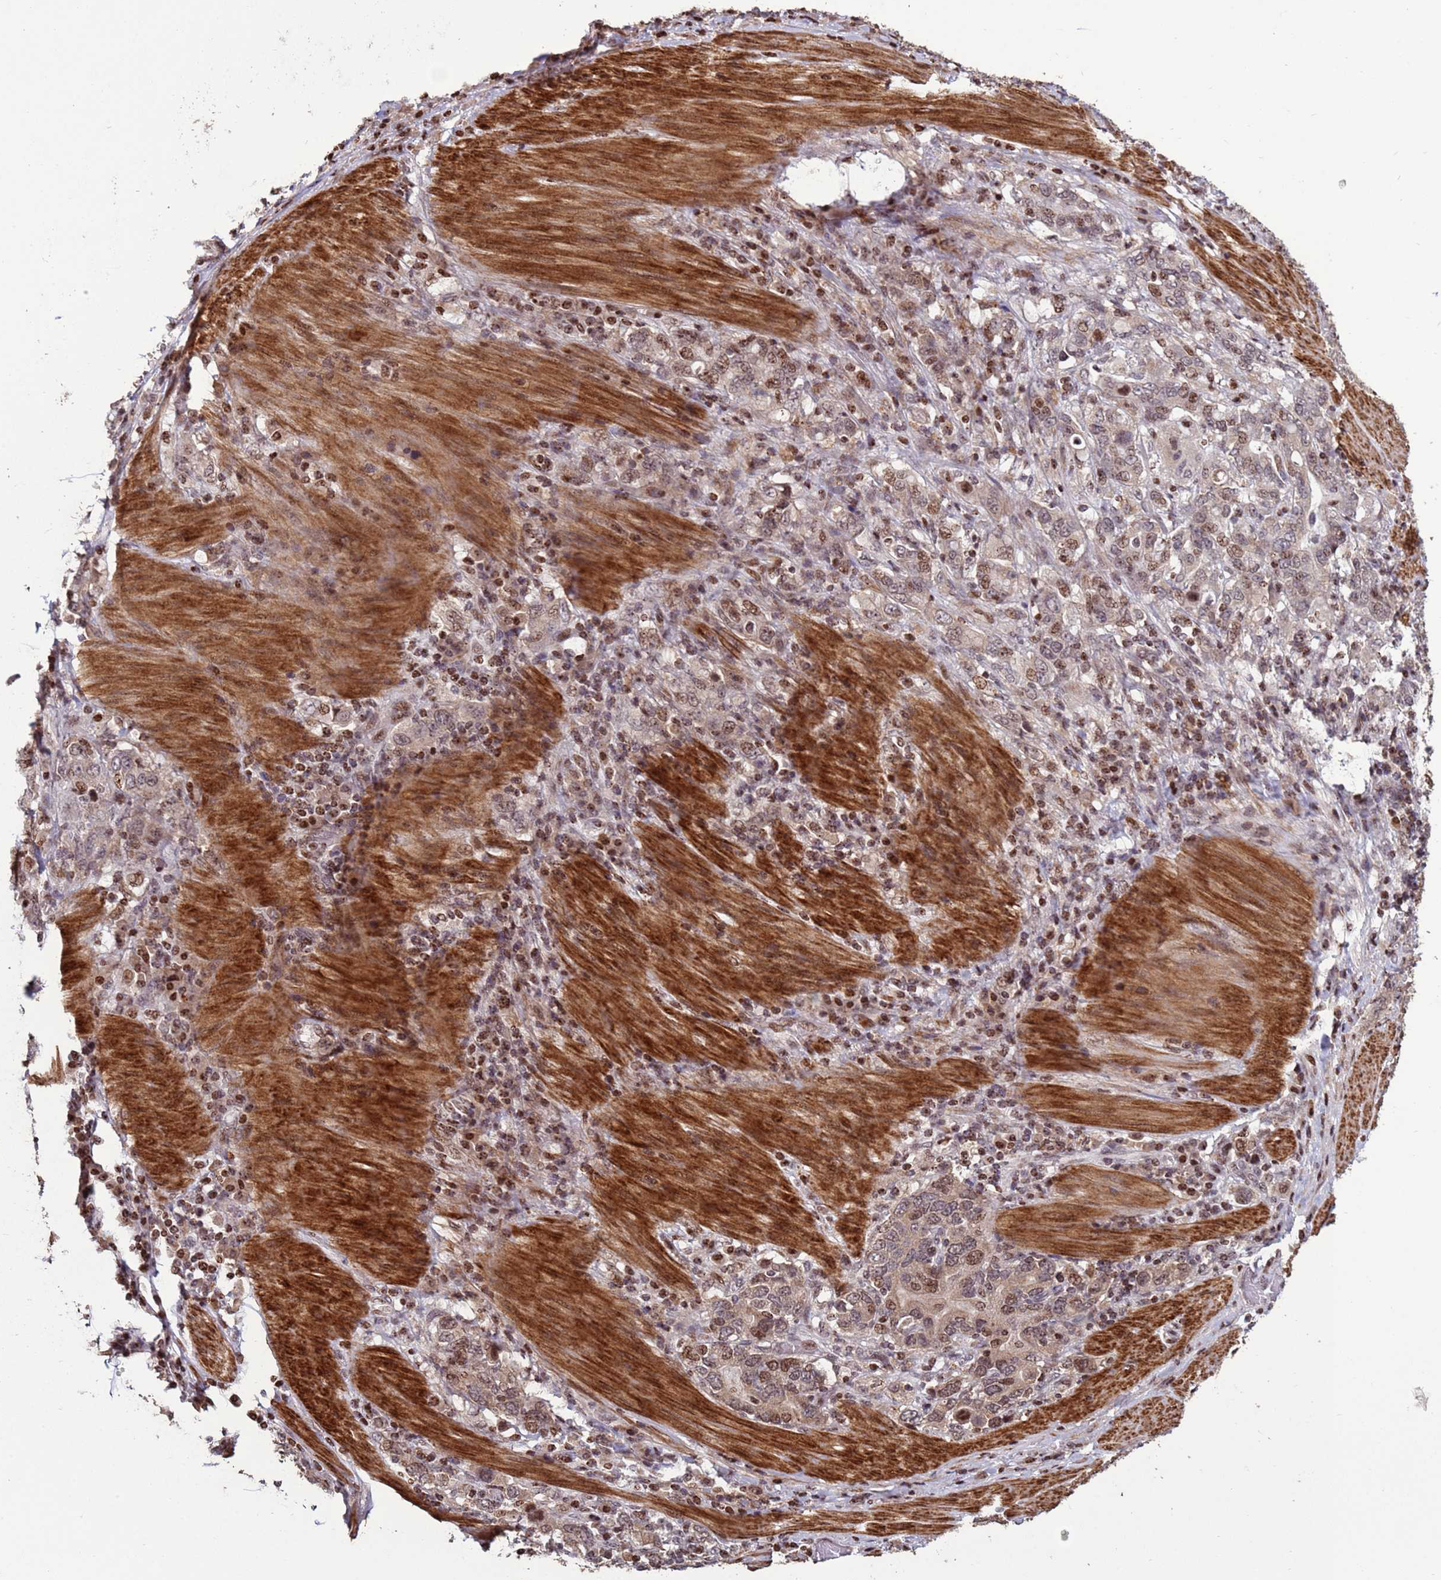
{"staining": {"intensity": "moderate", "quantity": "25%-75%", "location": "nuclear"}, "tissue": "stomach cancer", "cell_type": "Tumor cells", "image_type": "cancer", "snomed": [{"axis": "morphology", "description": "Adenocarcinoma, NOS"}, {"axis": "topography", "description": "Stomach, upper"}, {"axis": "topography", "description": "Stomach"}], "caption": "DAB (3,3'-diaminobenzidine) immunohistochemical staining of human stomach adenocarcinoma exhibits moderate nuclear protein expression in approximately 25%-75% of tumor cells.", "gene": "HGH1", "patient": {"sex": "male", "age": 62}}